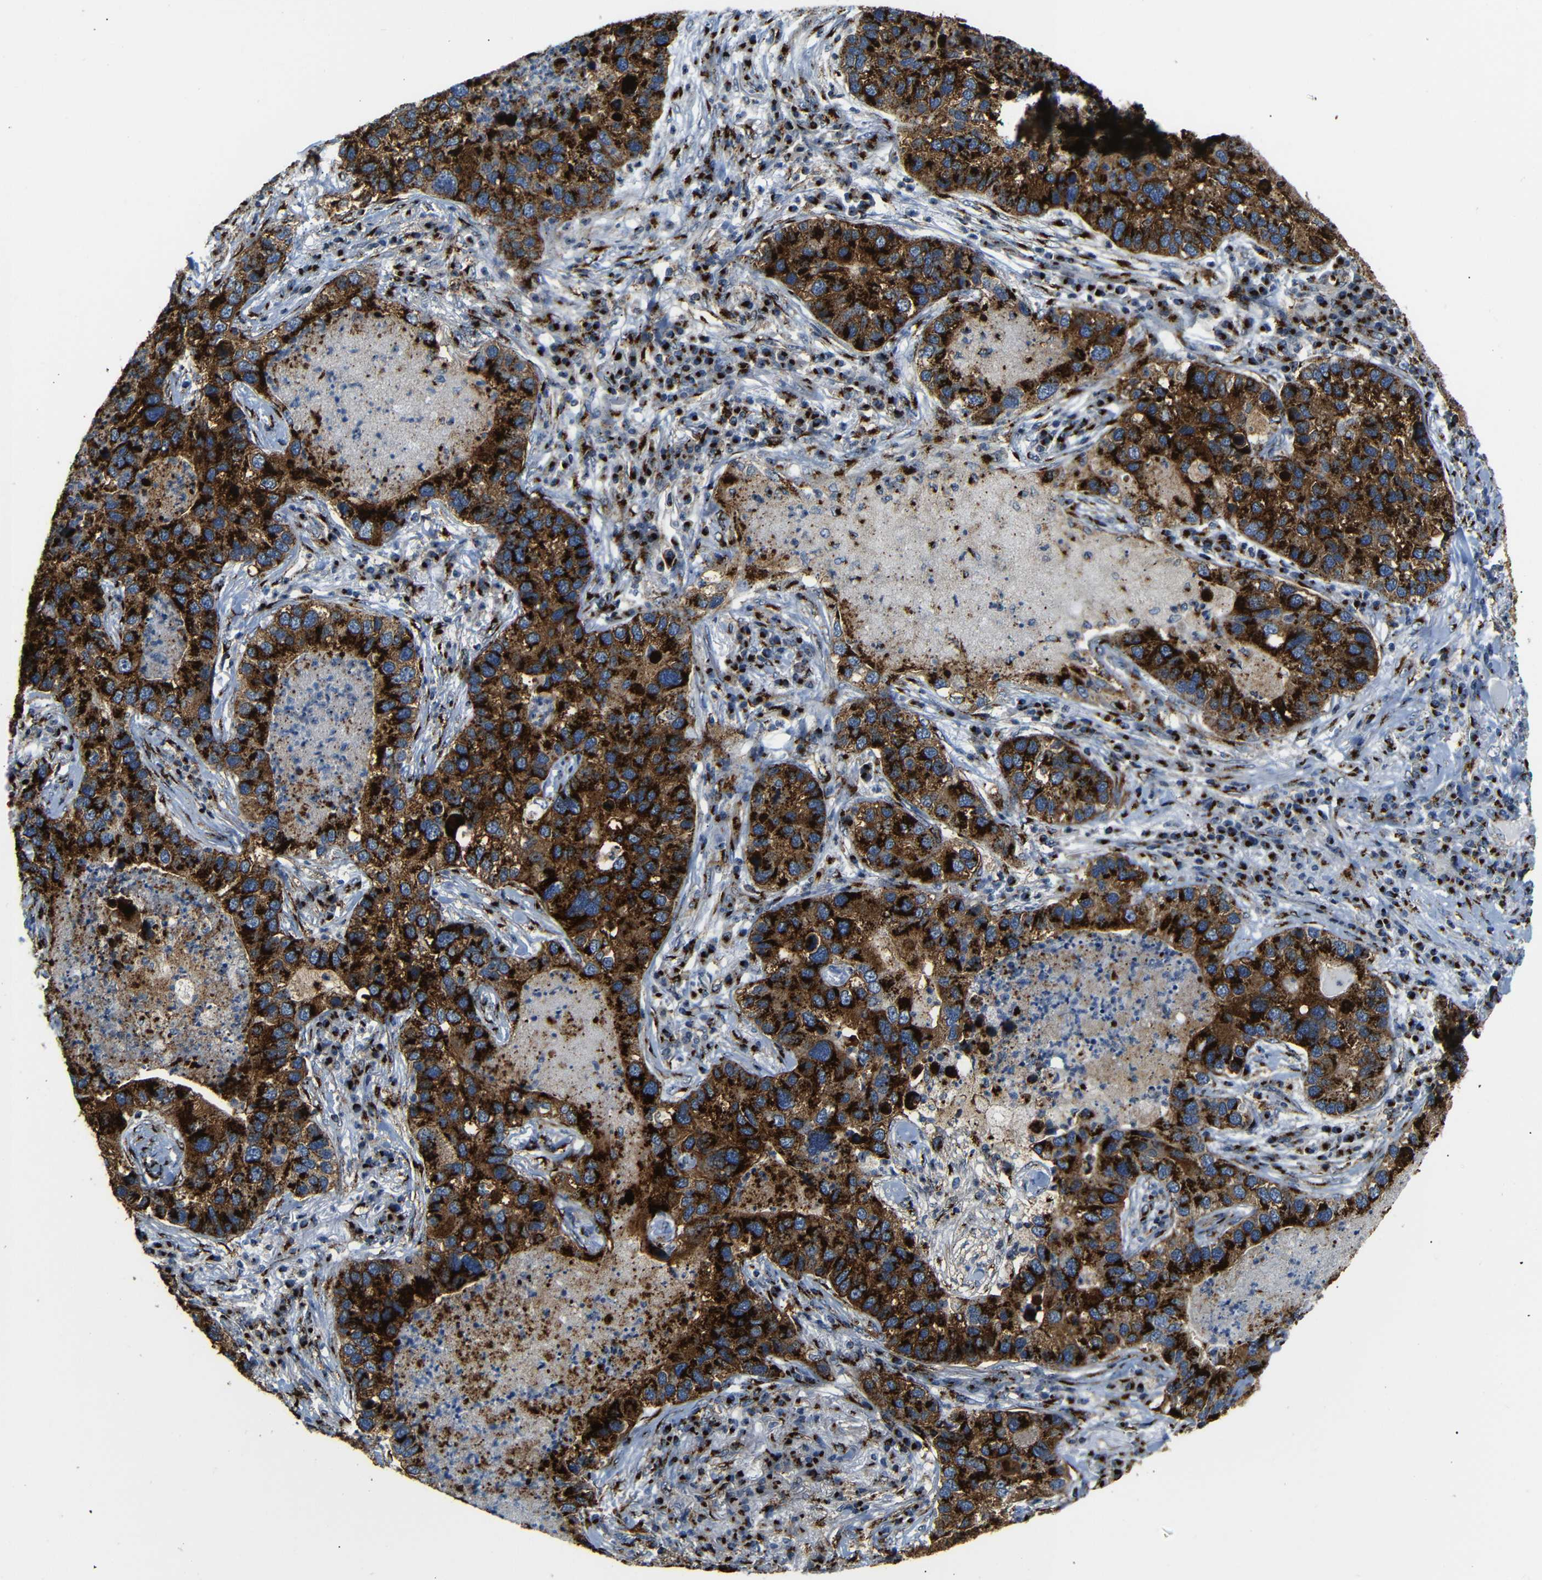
{"staining": {"intensity": "strong", "quantity": ">75%", "location": "cytoplasmic/membranous"}, "tissue": "lung cancer", "cell_type": "Tumor cells", "image_type": "cancer", "snomed": [{"axis": "morphology", "description": "Normal tissue, NOS"}, {"axis": "morphology", "description": "Adenocarcinoma, NOS"}, {"axis": "topography", "description": "Bronchus"}, {"axis": "topography", "description": "Lung"}], "caption": "A photomicrograph of human lung cancer (adenocarcinoma) stained for a protein demonstrates strong cytoplasmic/membranous brown staining in tumor cells.", "gene": "TGOLN2", "patient": {"sex": "male", "age": 54}}